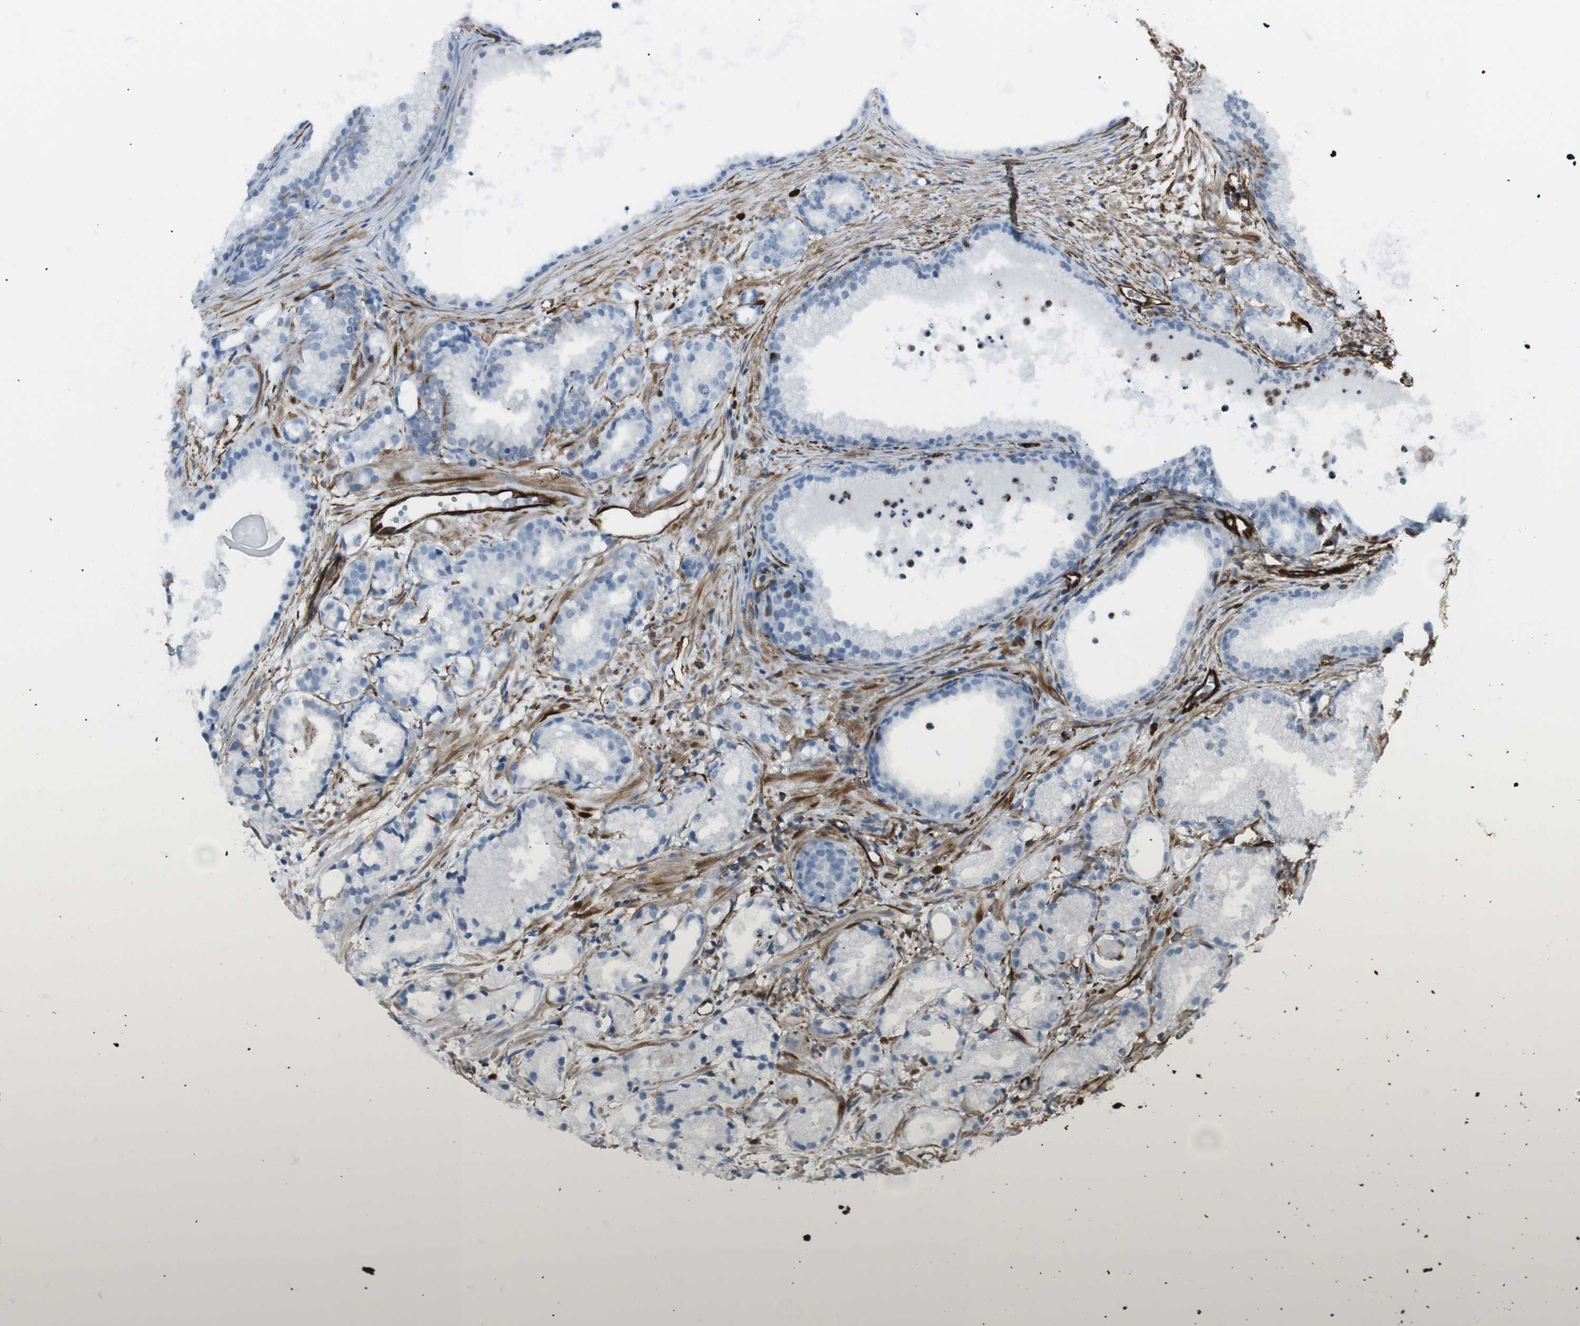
{"staining": {"intensity": "negative", "quantity": "none", "location": "none"}, "tissue": "prostate cancer", "cell_type": "Tumor cells", "image_type": "cancer", "snomed": [{"axis": "morphology", "description": "Adenocarcinoma, Low grade"}, {"axis": "topography", "description": "Prostate"}], "caption": "The immunohistochemistry micrograph has no significant positivity in tumor cells of low-grade adenocarcinoma (prostate) tissue. (DAB (3,3'-diaminobenzidine) IHC, high magnification).", "gene": "ZDHHC6", "patient": {"sex": "male", "age": 72}}